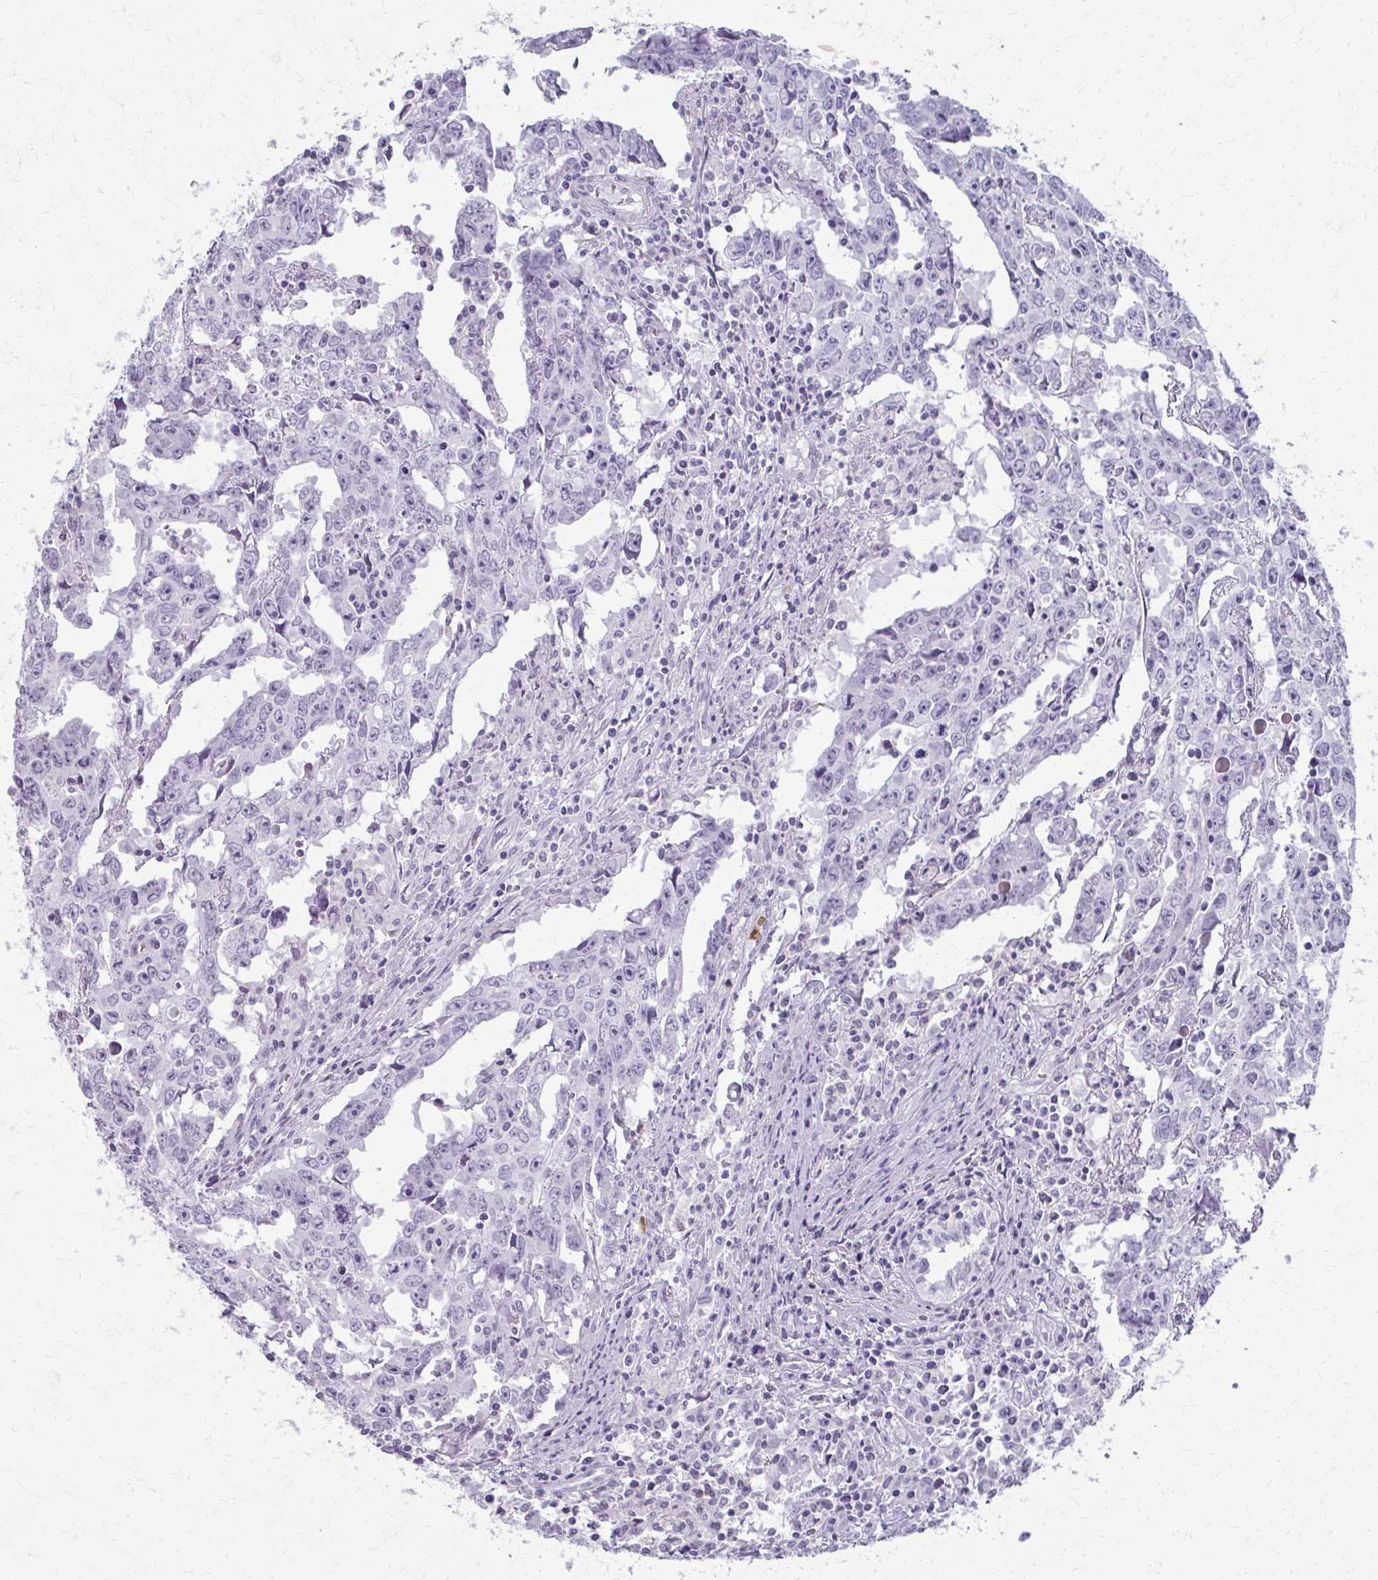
{"staining": {"intensity": "negative", "quantity": "none", "location": "none"}, "tissue": "testis cancer", "cell_type": "Tumor cells", "image_type": "cancer", "snomed": [{"axis": "morphology", "description": "Carcinoma, Embryonal, NOS"}, {"axis": "topography", "description": "Testis"}], "caption": "This photomicrograph is of testis cancer (embryonal carcinoma) stained with immunohistochemistry to label a protein in brown with the nuclei are counter-stained blue. There is no staining in tumor cells. (DAB immunohistochemistry, high magnification).", "gene": "CA3", "patient": {"sex": "male", "age": 22}}